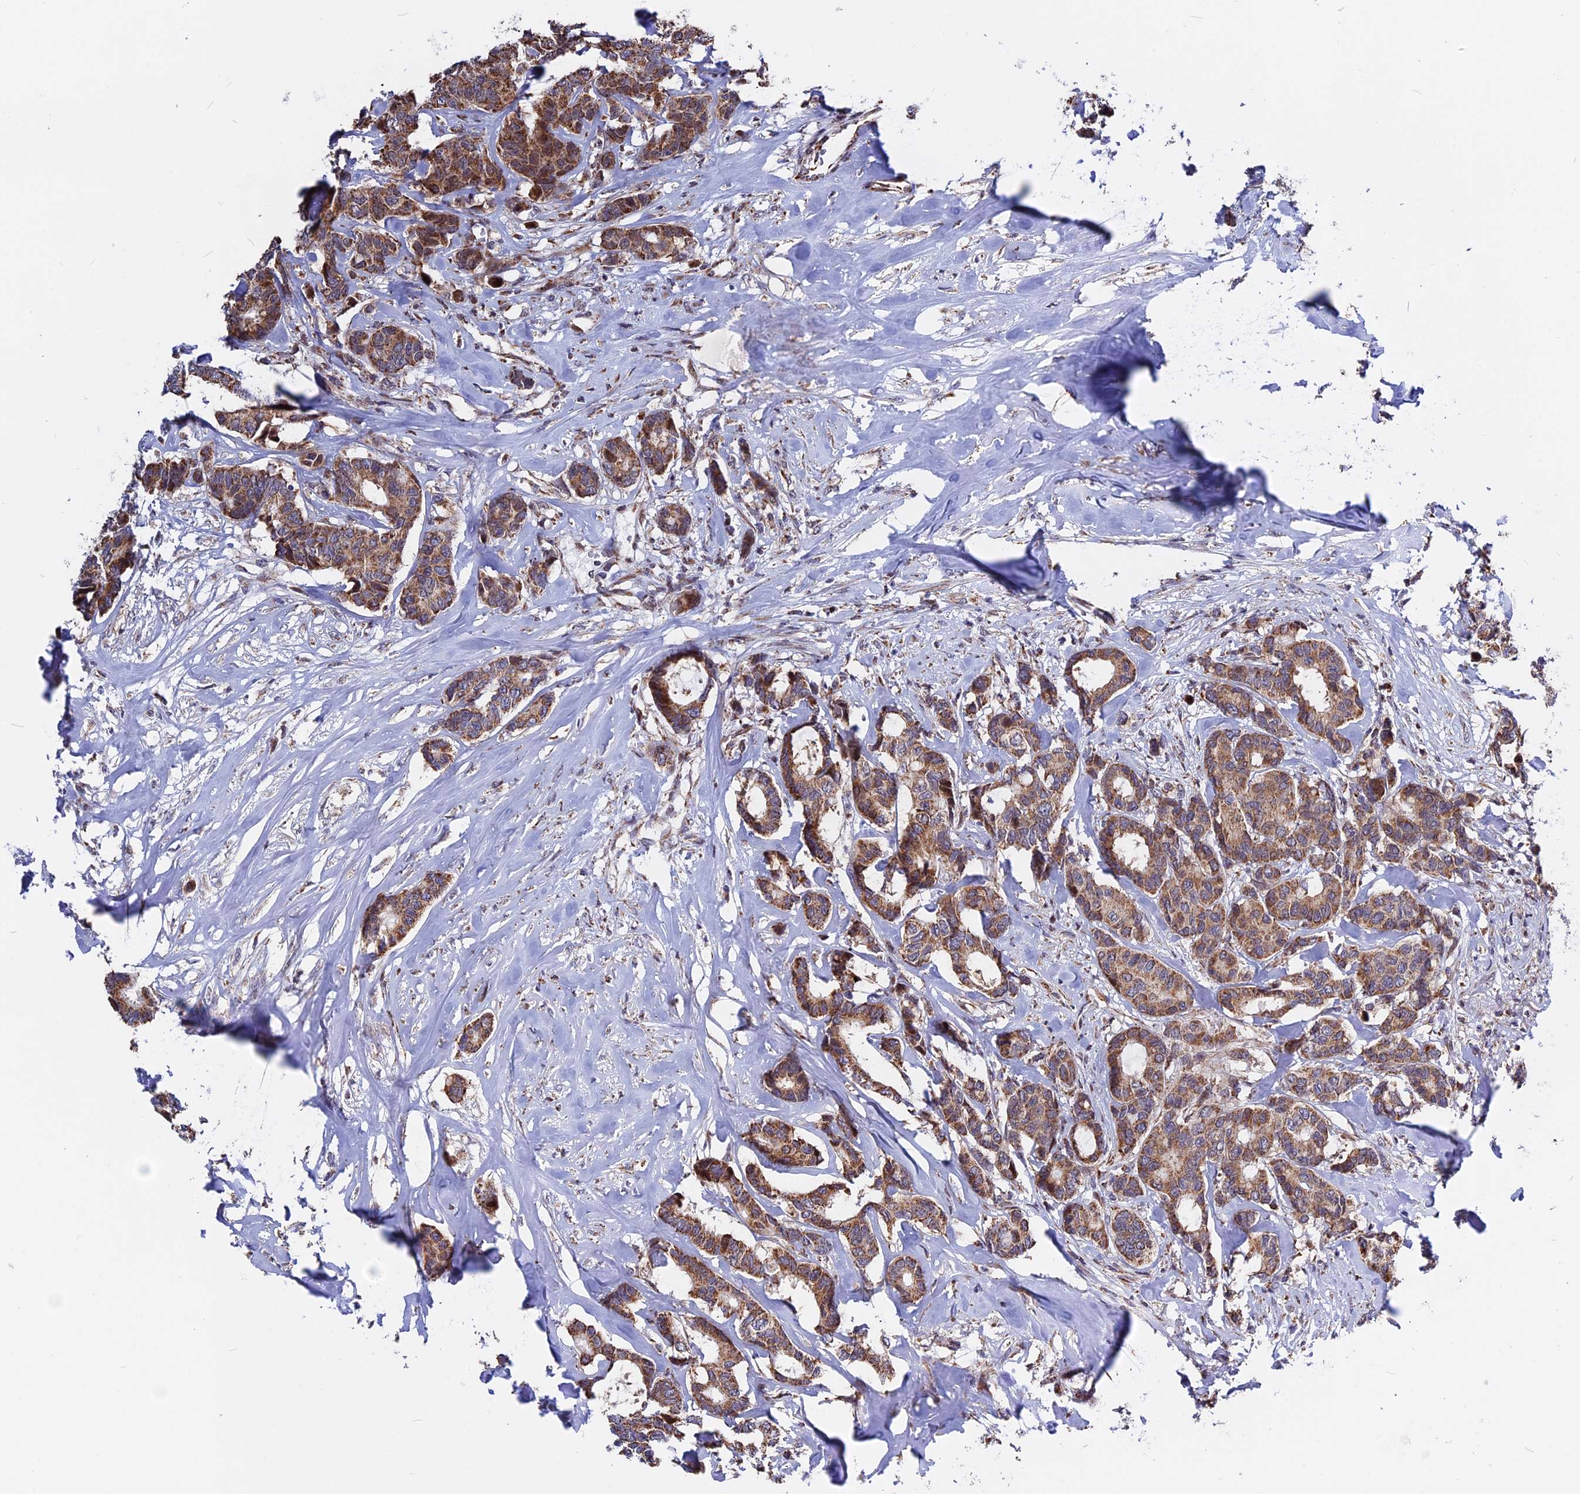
{"staining": {"intensity": "moderate", "quantity": ">75%", "location": "cytoplasmic/membranous"}, "tissue": "breast cancer", "cell_type": "Tumor cells", "image_type": "cancer", "snomed": [{"axis": "morphology", "description": "Duct carcinoma"}, {"axis": "topography", "description": "Breast"}], "caption": "Approximately >75% of tumor cells in human breast cancer (infiltrating ductal carcinoma) show moderate cytoplasmic/membranous protein expression as visualized by brown immunohistochemical staining.", "gene": "FAM174C", "patient": {"sex": "female", "age": 87}}